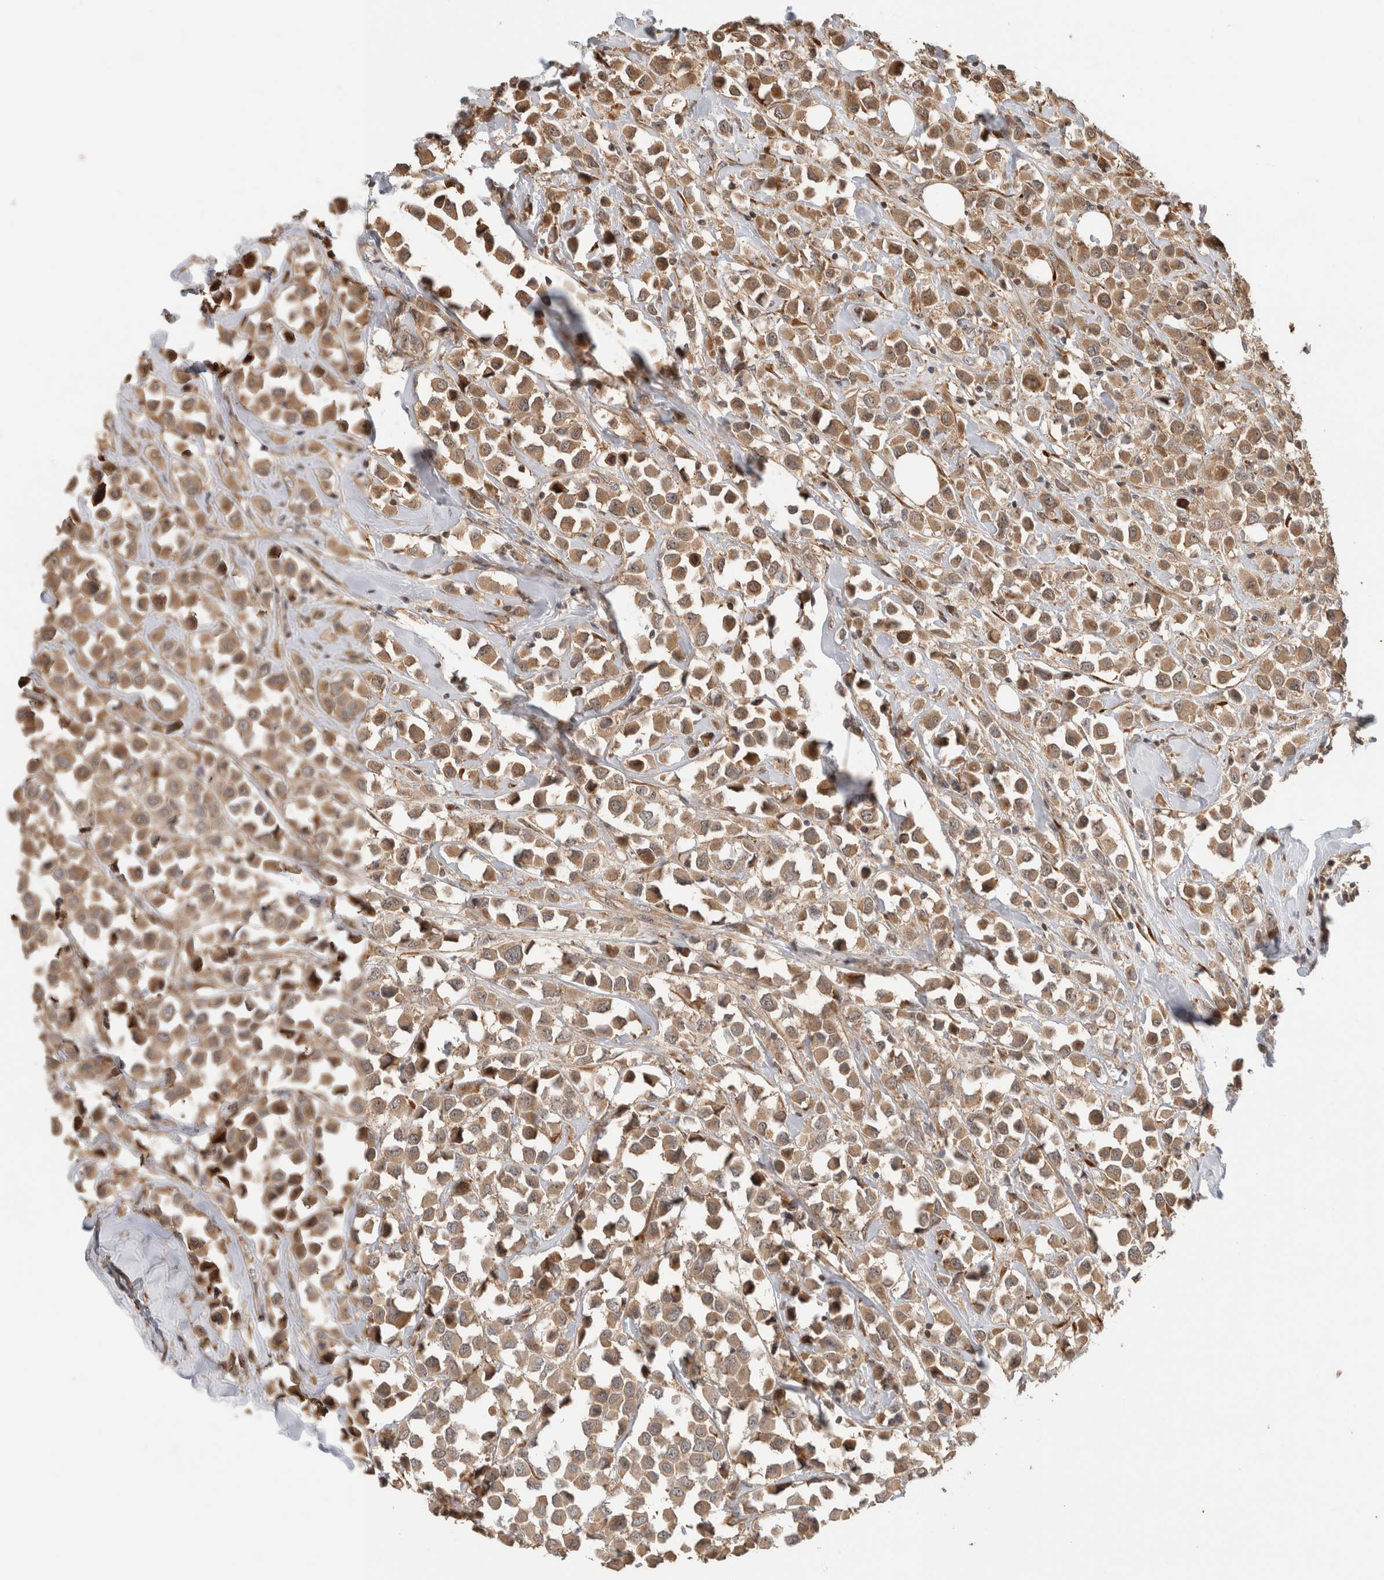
{"staining": {"intensity": "moderate", "quantity": ">75%", "location": "cytoplasmic/membranous"}, "tissue": "breast cancer", "cell_type": "Tumor cells", "image_type": "cancer", "snomed": [{"axis": "morphology", "description": "Duct carcinoma"}, {"axis": "topography", "description": "Breast"}], "caption": "Immunohistochemical staining of breast intraductal carcinoma demonstrates medium levels of moderate cytoplasmic/membranous protein positivity in about >75% of tumor cells. (Brightfield microscopy of DAB IHC at high magnification).", "gene": "PCDHB15", "patient": {"sex": "female", "age": 61}}